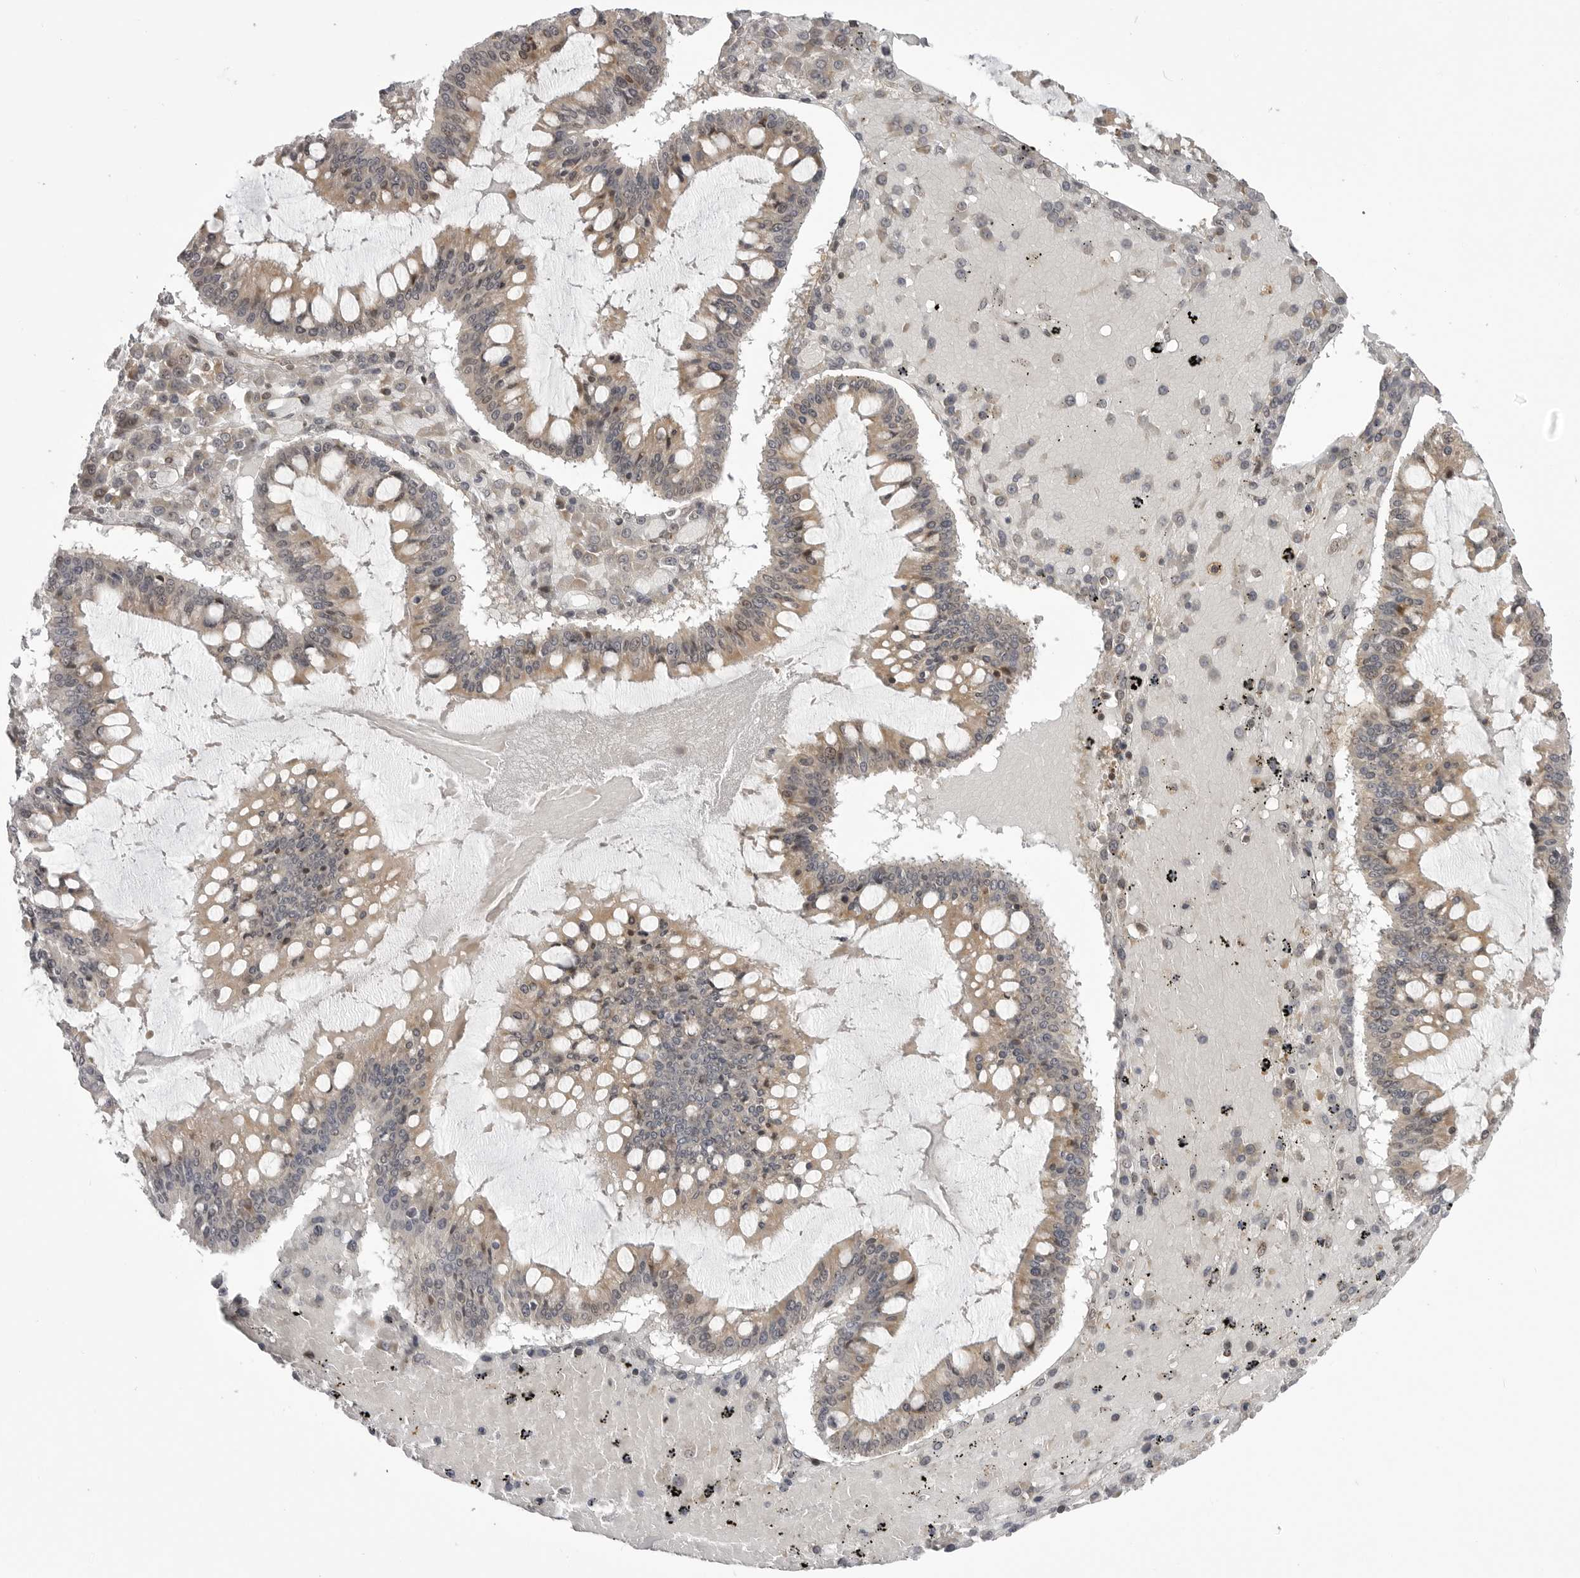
{"staining": {"intensity": "weak", "quantity": ">75%", "location": "cytoplasmic/membranous"}, "tissue": "ovarian cancer", "cell_type": "Tumor cells", "image_type": "cancer", "snomed": [{"axis": "morphology", "description": "Cystadenocarcinoma, mucinous, NOS"}, {"axis": "topography", "description": "Ovary"}], "caption": "DAB (3,3'-diaminobenzidine) immunohistochemical staining of ovarian cancer reveals weak cytoplasmic/membranous protein expression in about >75% of tumor cells.", "gene": "PTK2B", "patient": {"sex": "female", "age": 73}}